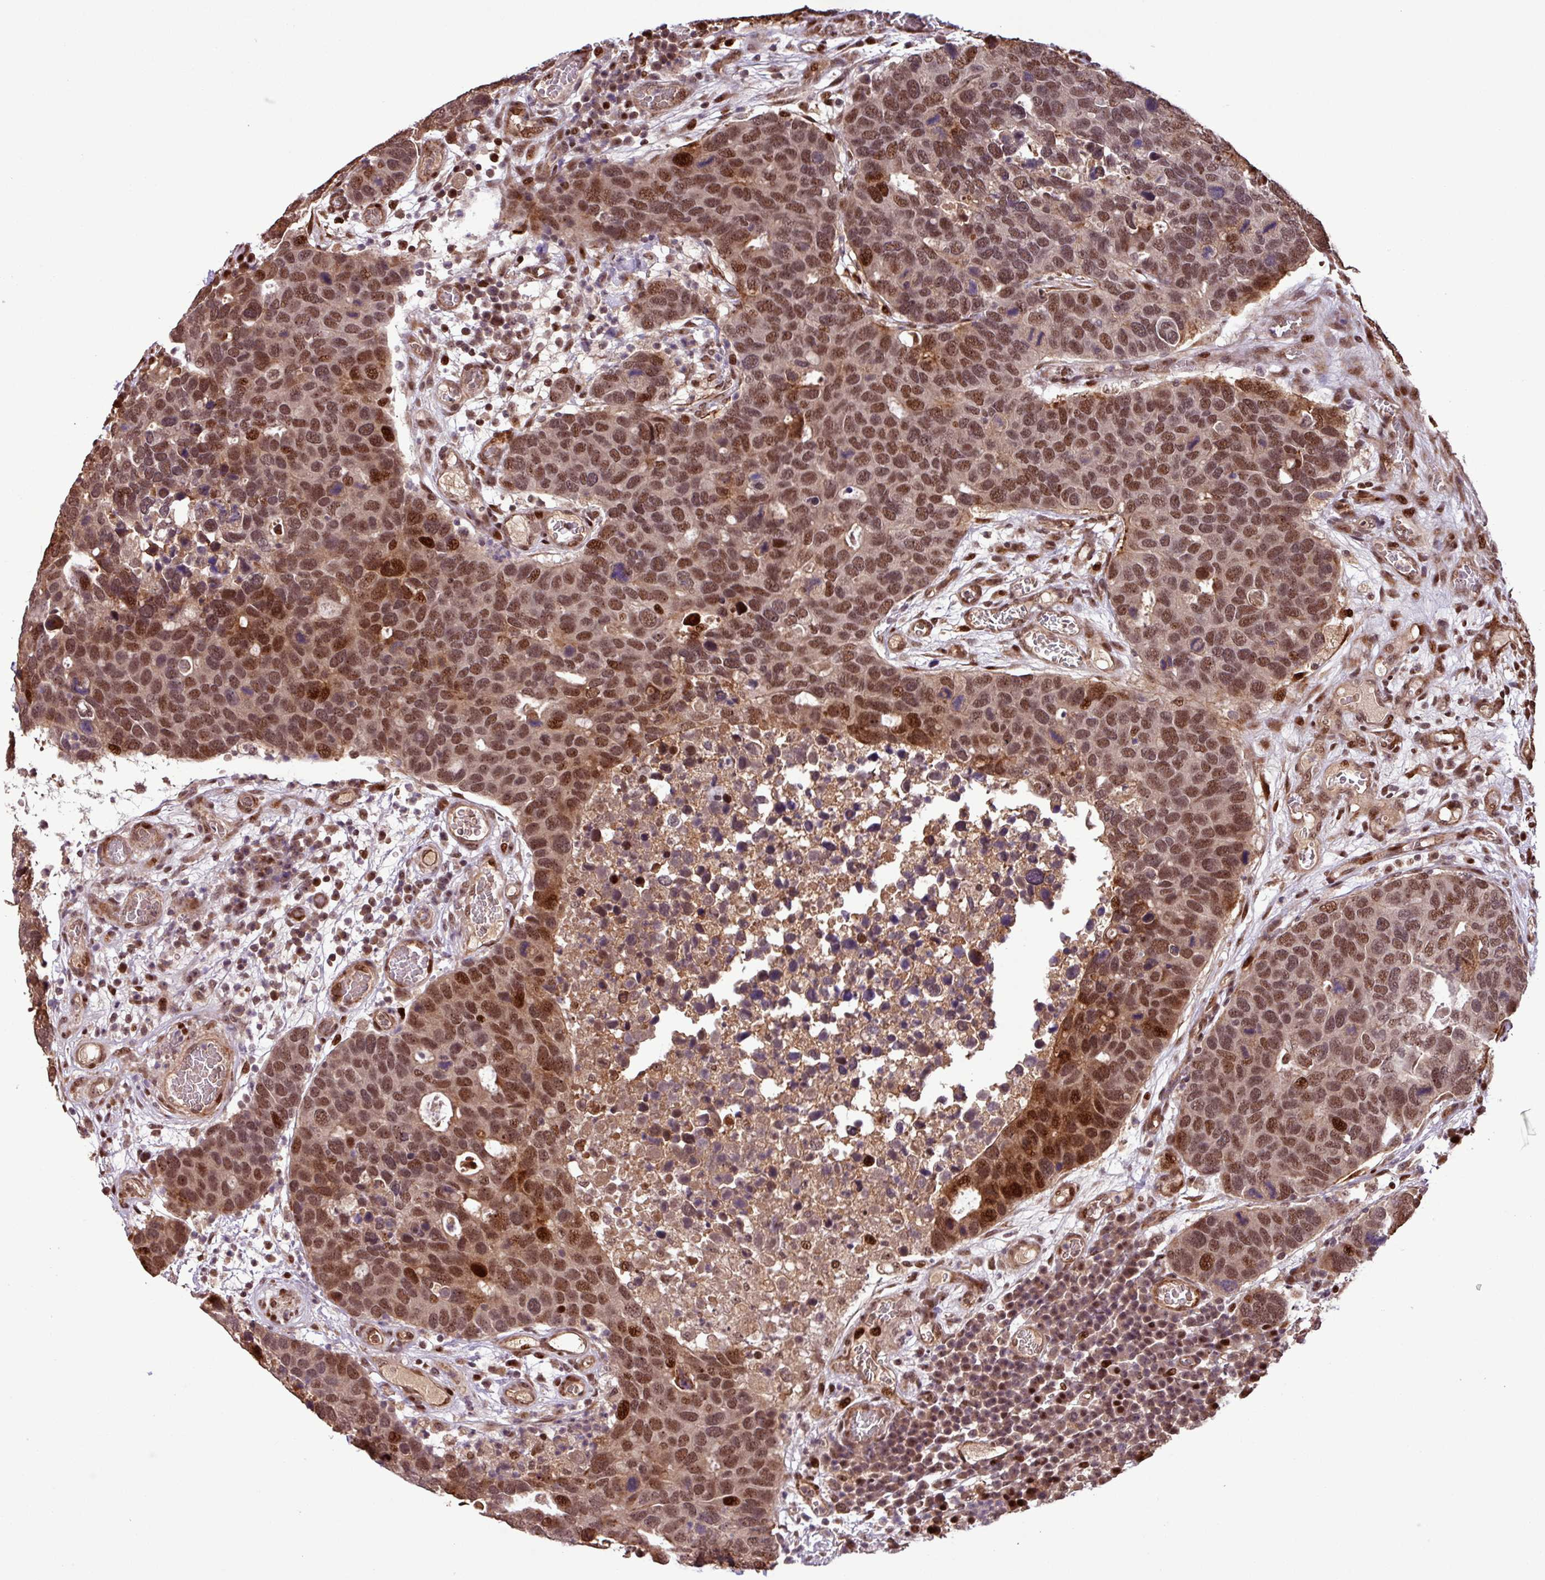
{"staining": {"intensity": "moderate", "quantity": ">75%", "location": "nuclear"}, "tissue": "breast cancer", "cell_type": "Tumor cells", "image_type": "cancer", "snomed": [{"axis": "morphology", "description": "Duct carcinoma"}, {"axis": "topography", "description": "Breast"}], "caption": "Protein analysis of breast infiltrating ductal carcinoma tissue demonstrates moderate nuclear expression in approximately >75% of tumor cells. The protein is shown in brown color, while the nuclei are stained blue.", "gene": "SLC22A24", "patient": {"sex": "female", "age": 83}}